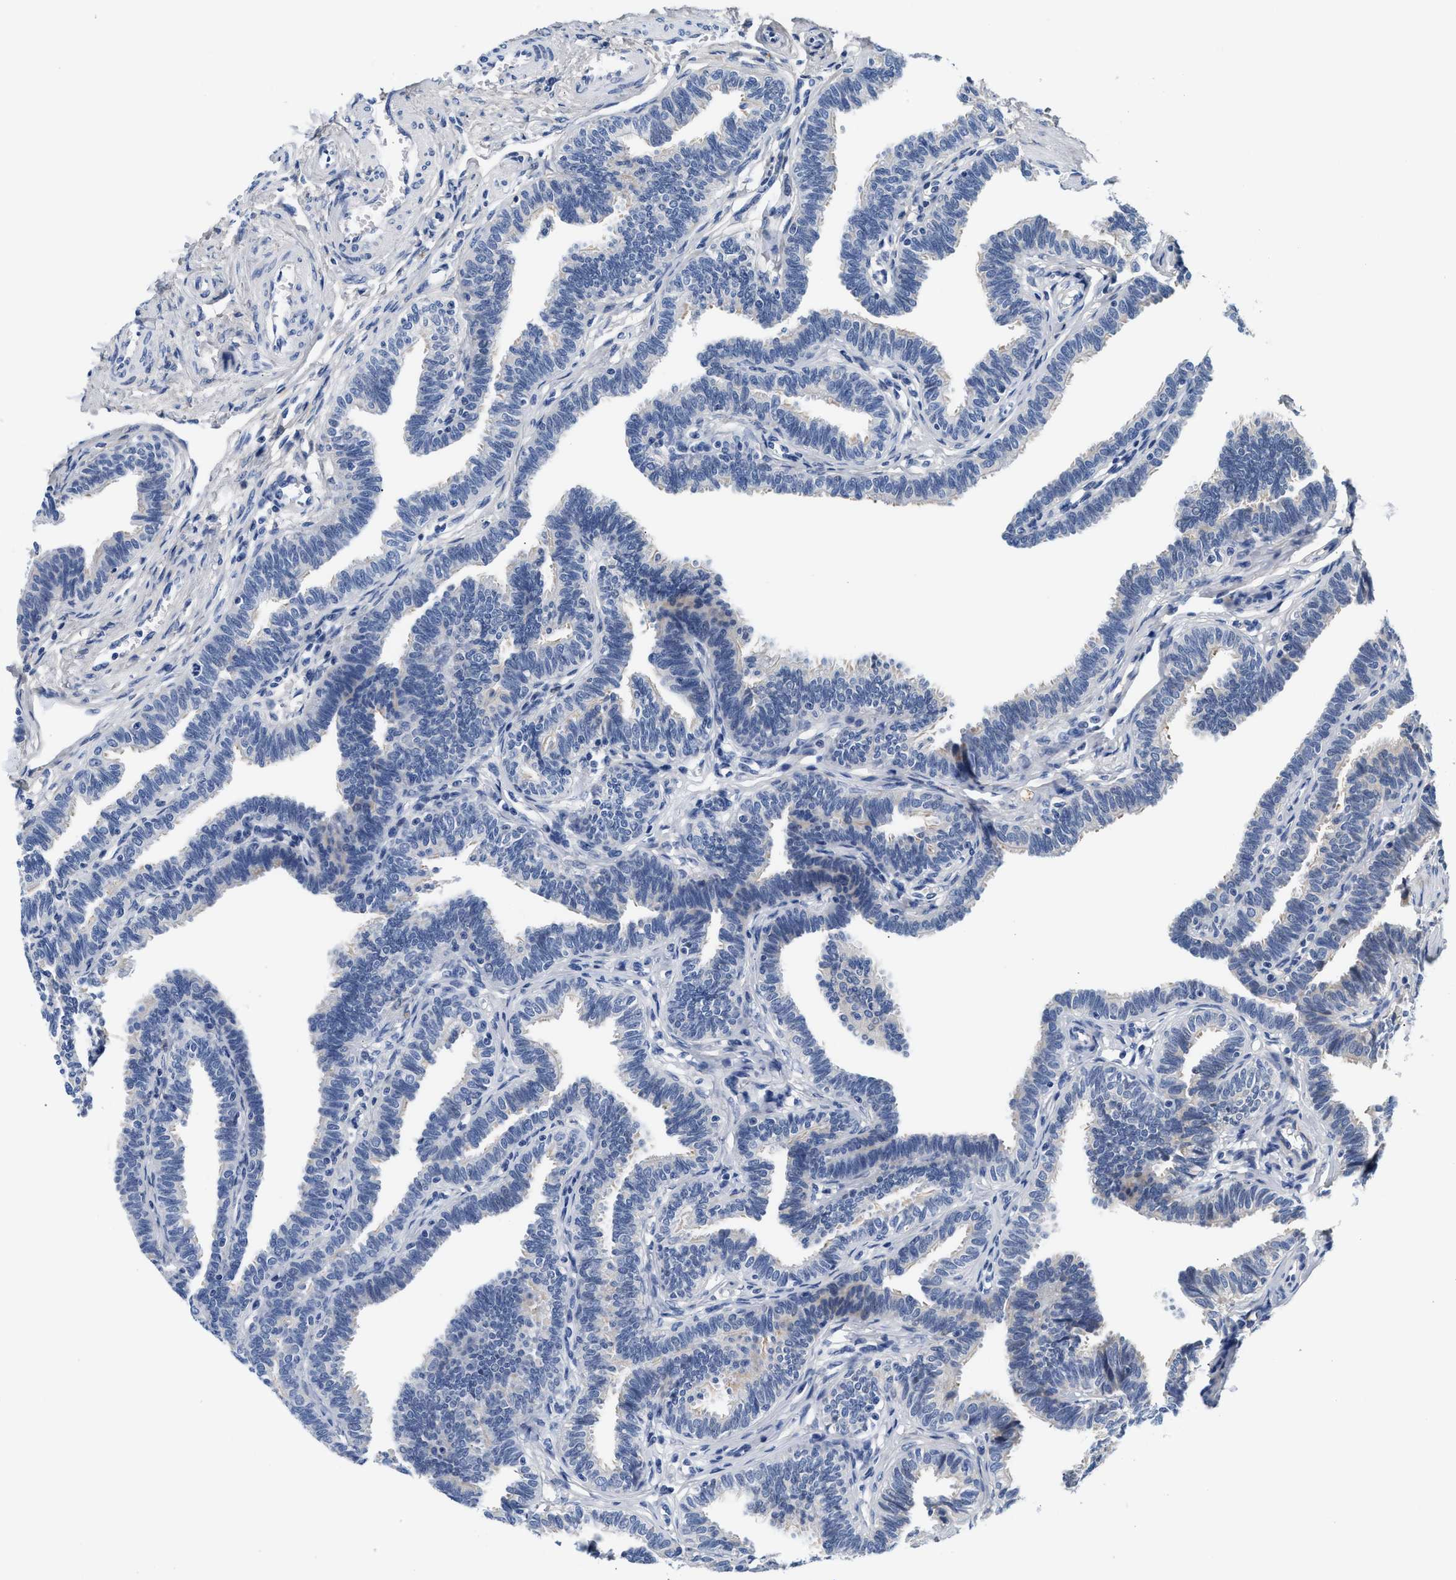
{"staining": {"intensity": "negative", "quantity": "none", "location": "none"}, "tissue": "fallopian tube", "cell_type": "Glandular cells", "image_type": "normal", "snomed": [{"axis": "morphology", "description": "Normal tissue, NOS"}, {"axis": "topography", "description": "Fallopian tube"}, {"axis": "topography", "description": "Ovary"}], "caption": "High power microscopy image of an immunohistochemistry (IHC) histopathology image of normal fallopian tube, revealing no significant staining in glandular cells.", "gene": "ACTL7B", "patient": {"sex": "female", "age": 23}}